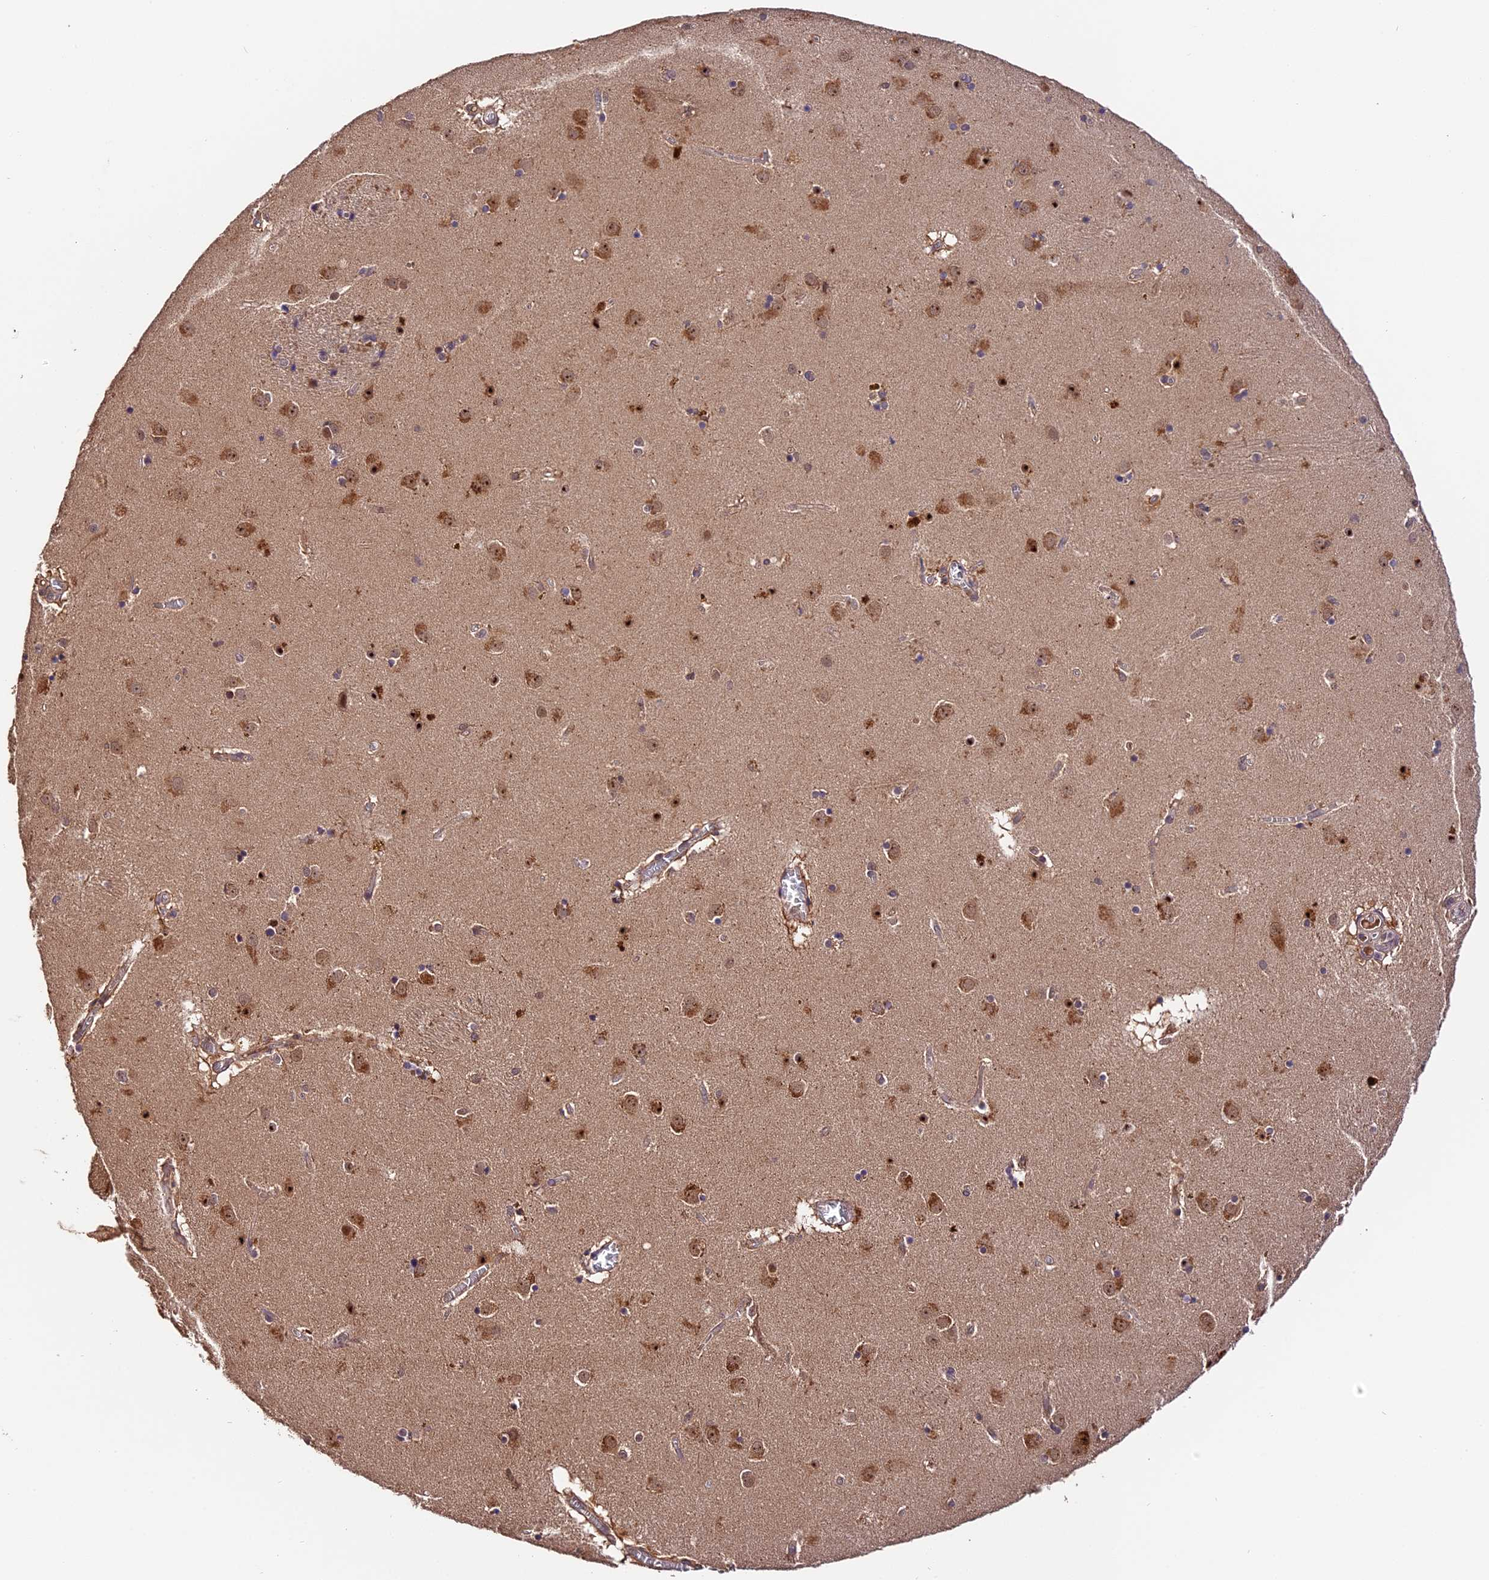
{"staining": {"intensity": "moderate", "quantity": "25%-75%", "location": "cytoplasmic/membranous,nuclear"}, "tissue": "caudate", "cell_type": "Glial cells", "image_type": "normal", "snomed": [{"axis": "morphology", "description": "Normal tissue, NOS"}, {"axis": "topography", "description": "Lateral ventricle wall"}], "caption": "This histopathology image shows normal caudate stained with IHC to label a protein in brown. The cytoplasmic/membranous,nuclear of glial cells show moderate positivity for the protein. Nuclei are counter-stained blue.", "gene": "TRMT1", "patient": {"sex": "male", "age": 70}}